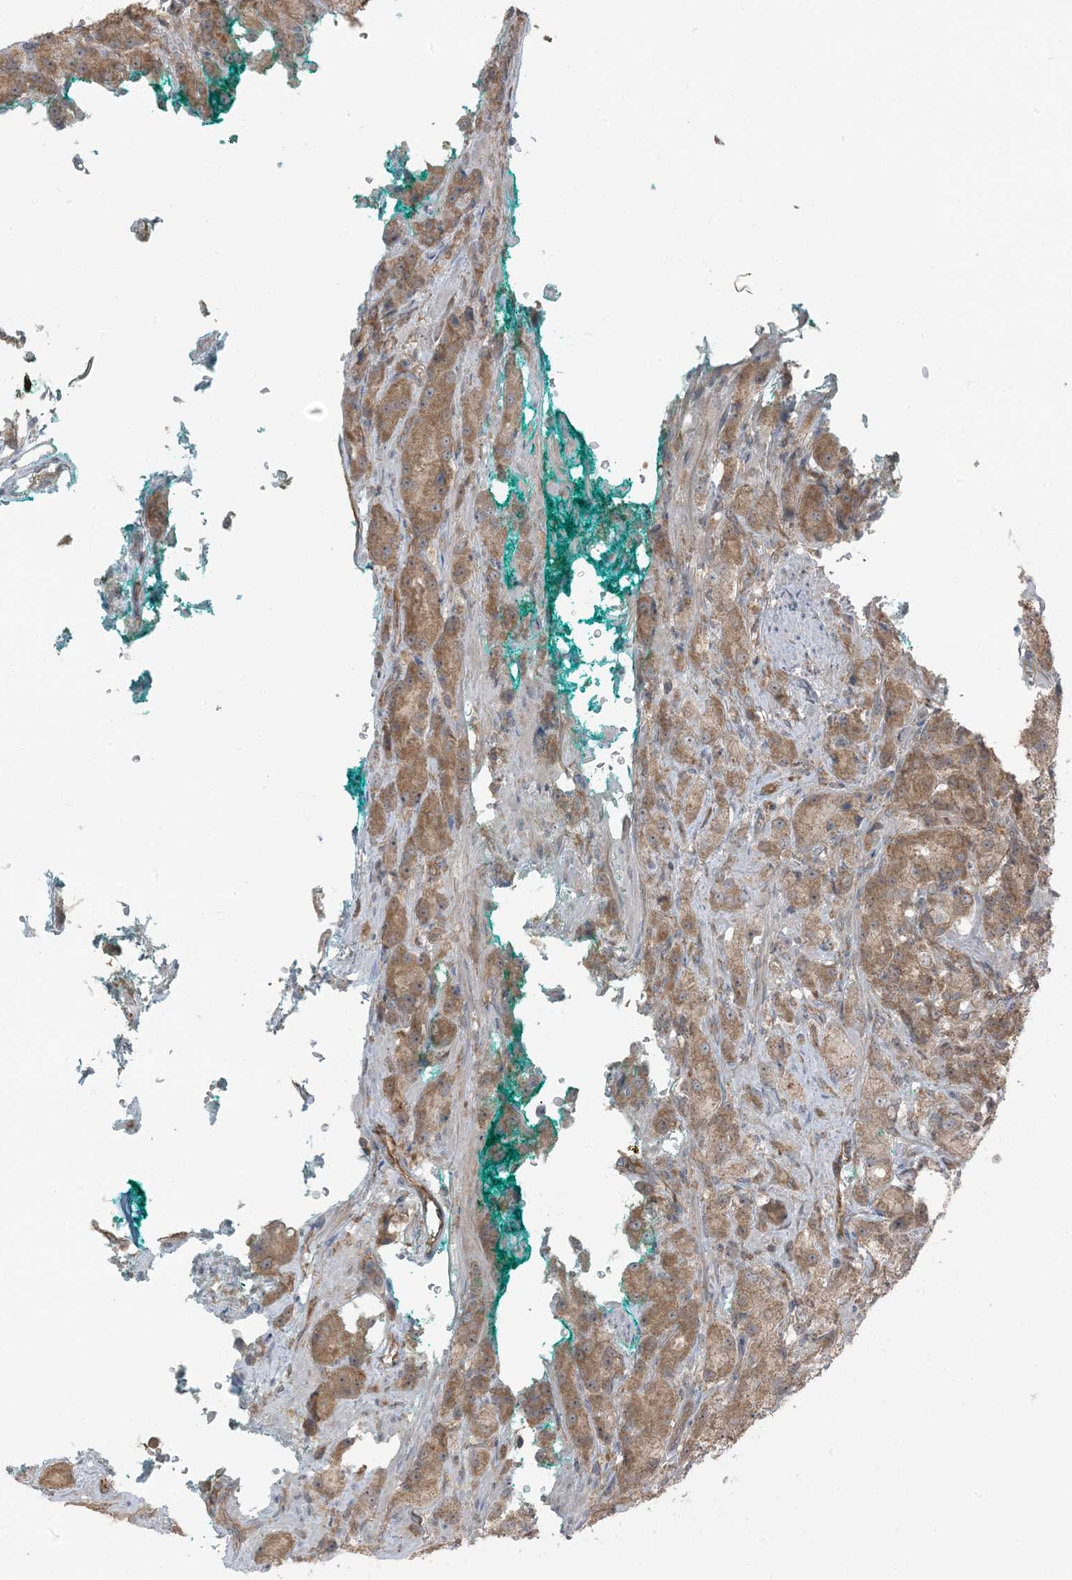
{"staining": {"intensity": "moderate", "quantity": ">75%", "location": "cytoplasmic/membranous"}, "tissue": "prostate cancer", "cell_type": "Tumor cells", "image_type": "cancer", "snomed": [{"axis": "morphology", "description": "Adenocarcinoma, High grade"}, {"axis": "topography", "description": "Prostate"}], "caption": "DAB (3,3'-diaminobenzidine) immunohistochemical staining of human prostate adenocarcinoma (high-grade) demonstrates moderate cytoplasmic/membranous protein expression in about >75% of tumor cells.", "gene": "RAB3GAP1", "patient": {"sex": "male", "age": 60}}